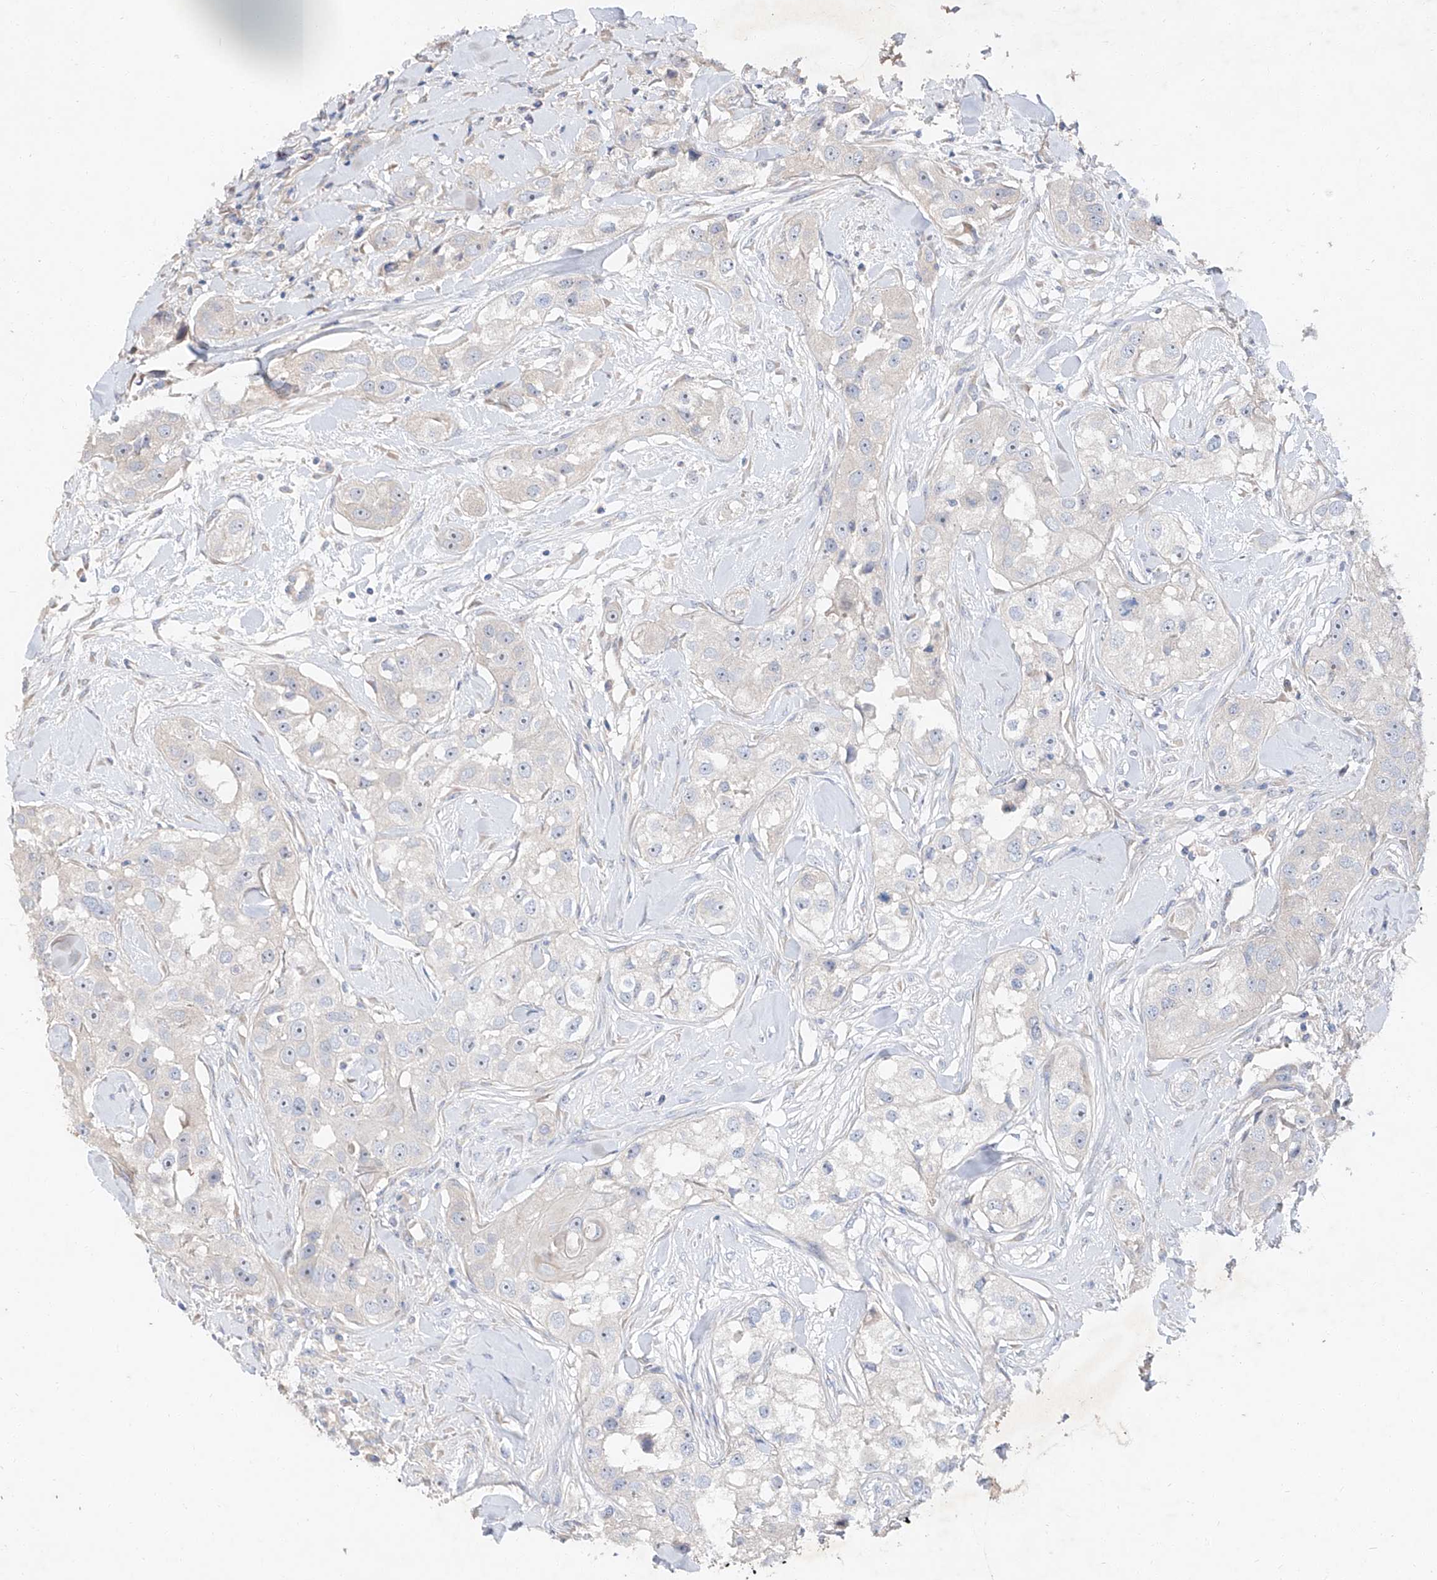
{"staining": {"intensity": "negative", "quantity": "none", "location": "none"}, "tissue": "head and neck cancer", "cell_type": "Tumor cells", "image_type": "cancer", "snomed": [{"axis": "morphology", "description": "Normal tissue, NOS"}, {"axis": "morphology", "description": "Squamous cell carcinoma, NOS"}, {"axis": "topography", "description": "Skeletal muscle"}, {"axis": "topography", "description": "Head-Neck"}], "caption": "Head and neck cancer stained for a protein using immunohistochemistry shows no positivity tumor cells.", "gene": "DIRAS3", "patient": {"sex": "male", "age": 51}}